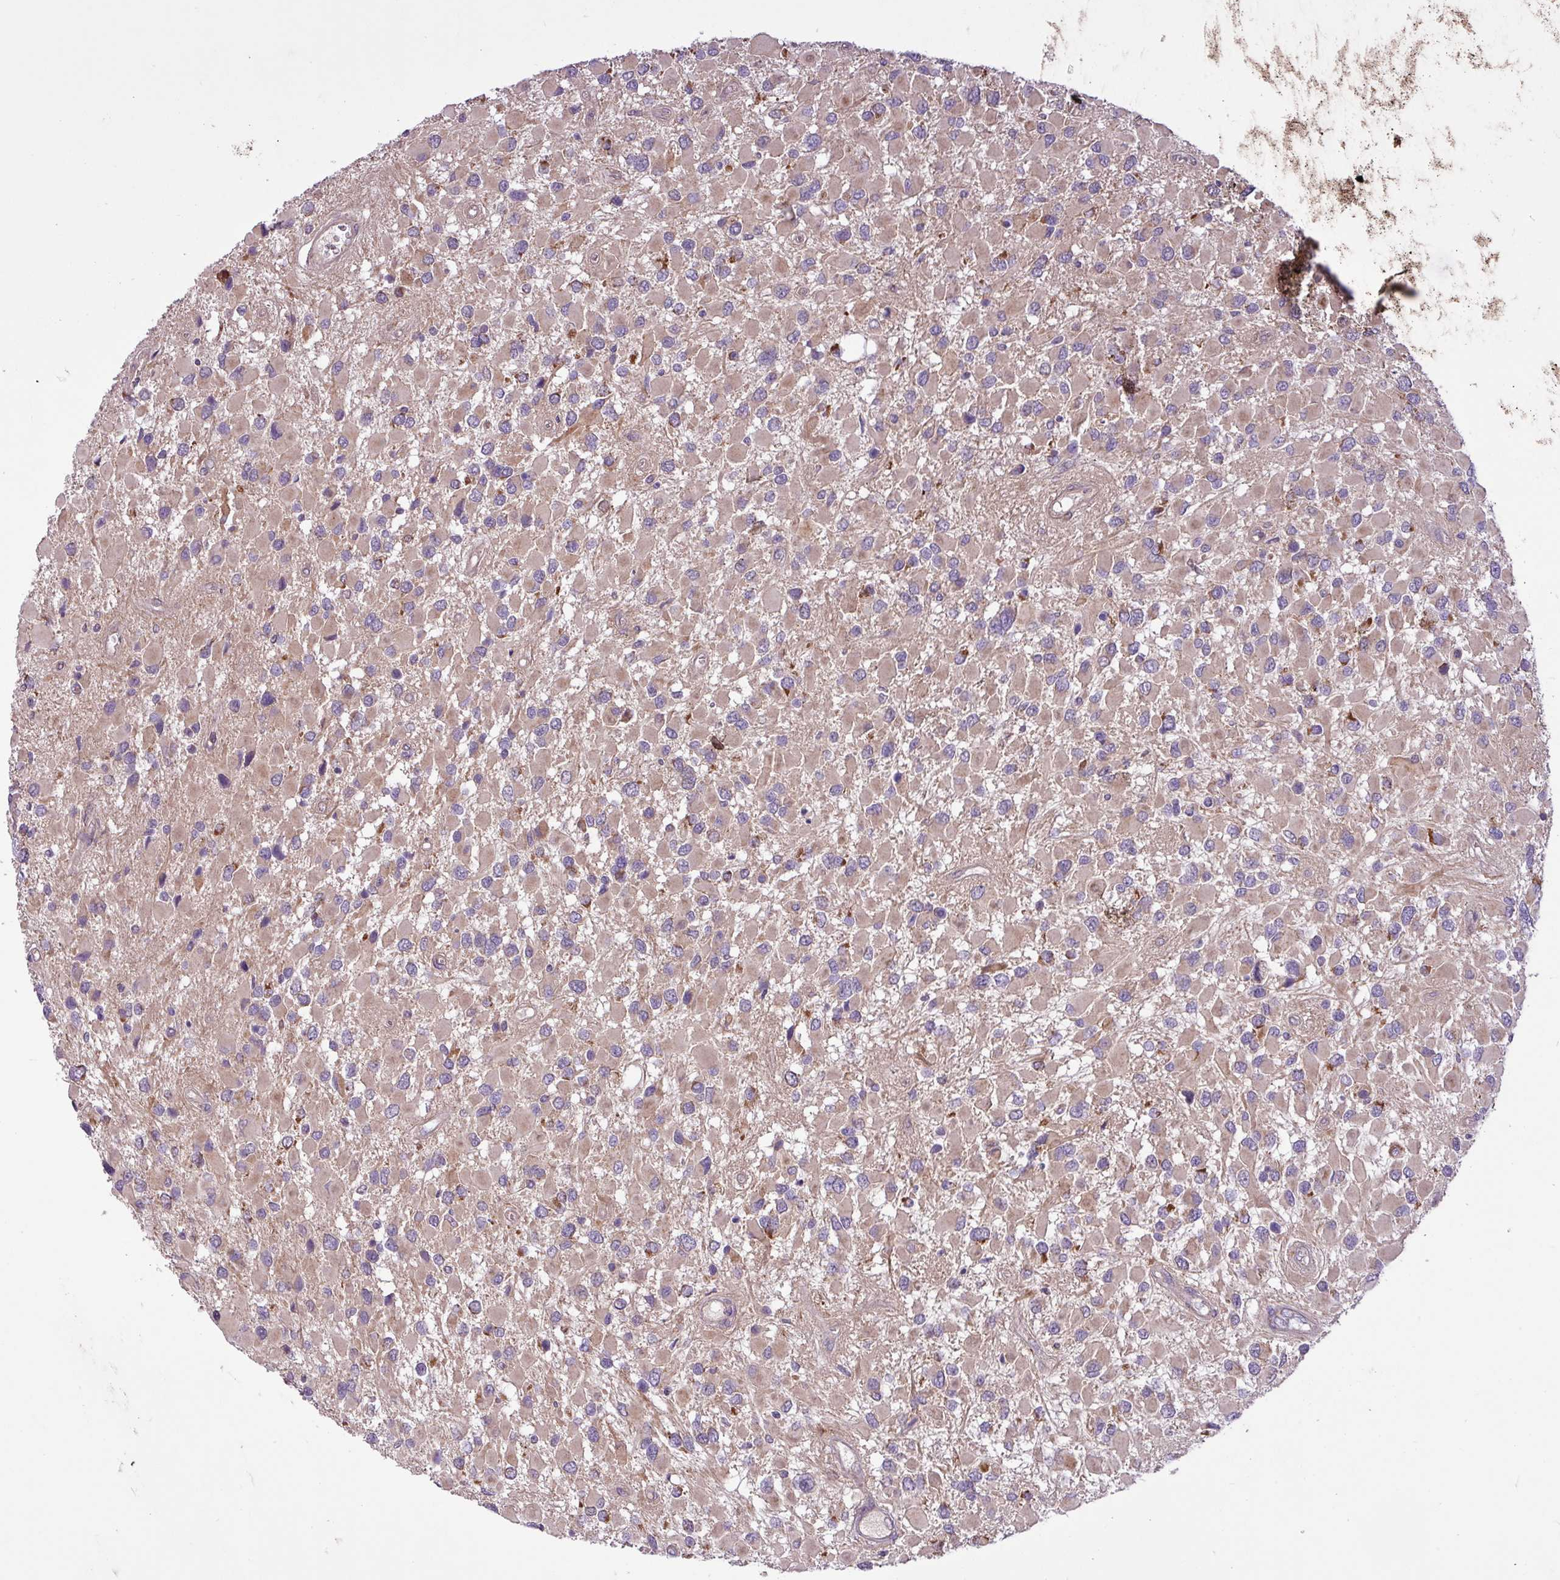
{"staining": {"intensity": "weak", "quantity": "25%-75%", "location": "cytoplasmic/membranous"}, "tissue": "glioma", "cell_type": "Tumor cells", "image_type": "cancer", "snomed": [{"axis": "morphology", "description": "Glioma, malignant, High grade"}, {"axis": "topography", "description": "Brain"}], "caption": "A brown stain shows weak cytoplasmic/membranous staining of a protein in high-grade glioma (malignant) tumor cells.", "gene": "TIMM10B", "patient": {"sex": "male", "age": 53}}